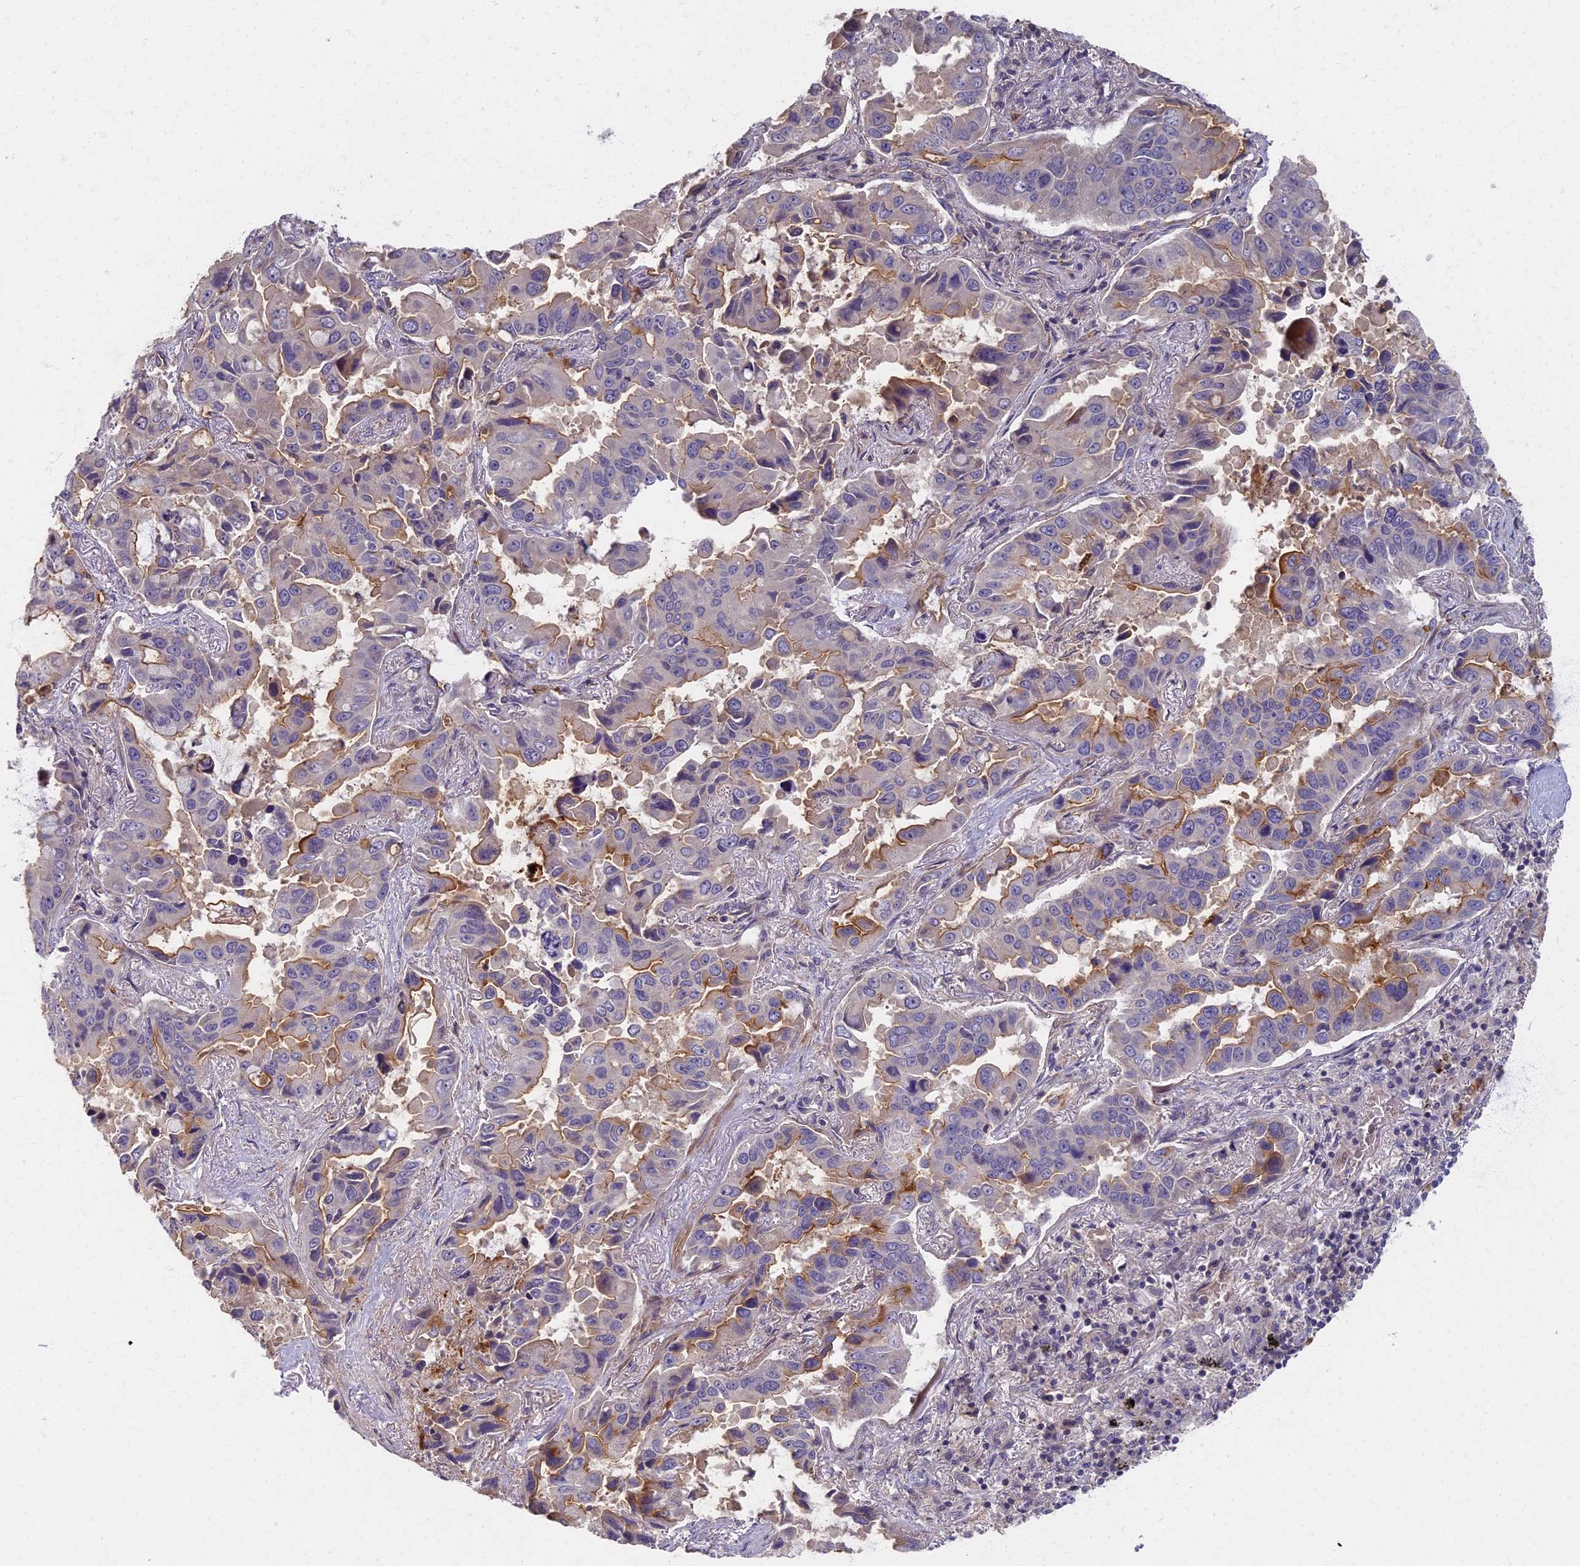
{"staining": {"intensity": "moderate", "quantity": "<25%", "location": "cytoplasmic/membranous"}, "tissue": "lung cancer", "cell_type": "Tumor cells", "image_type": "cancer", "snomed": [{"axis": "morphology", "description": "Adenocarcinoma, NOS"}, {"axis": "topography", "description": "Lung"}], "caption": "Moderate cytoplasmic/membranous expression is identified in about <25% of tumor cells in lung cancer.", "gene": "AP4E1", "patient": {"sex": "male", "age": 64}}